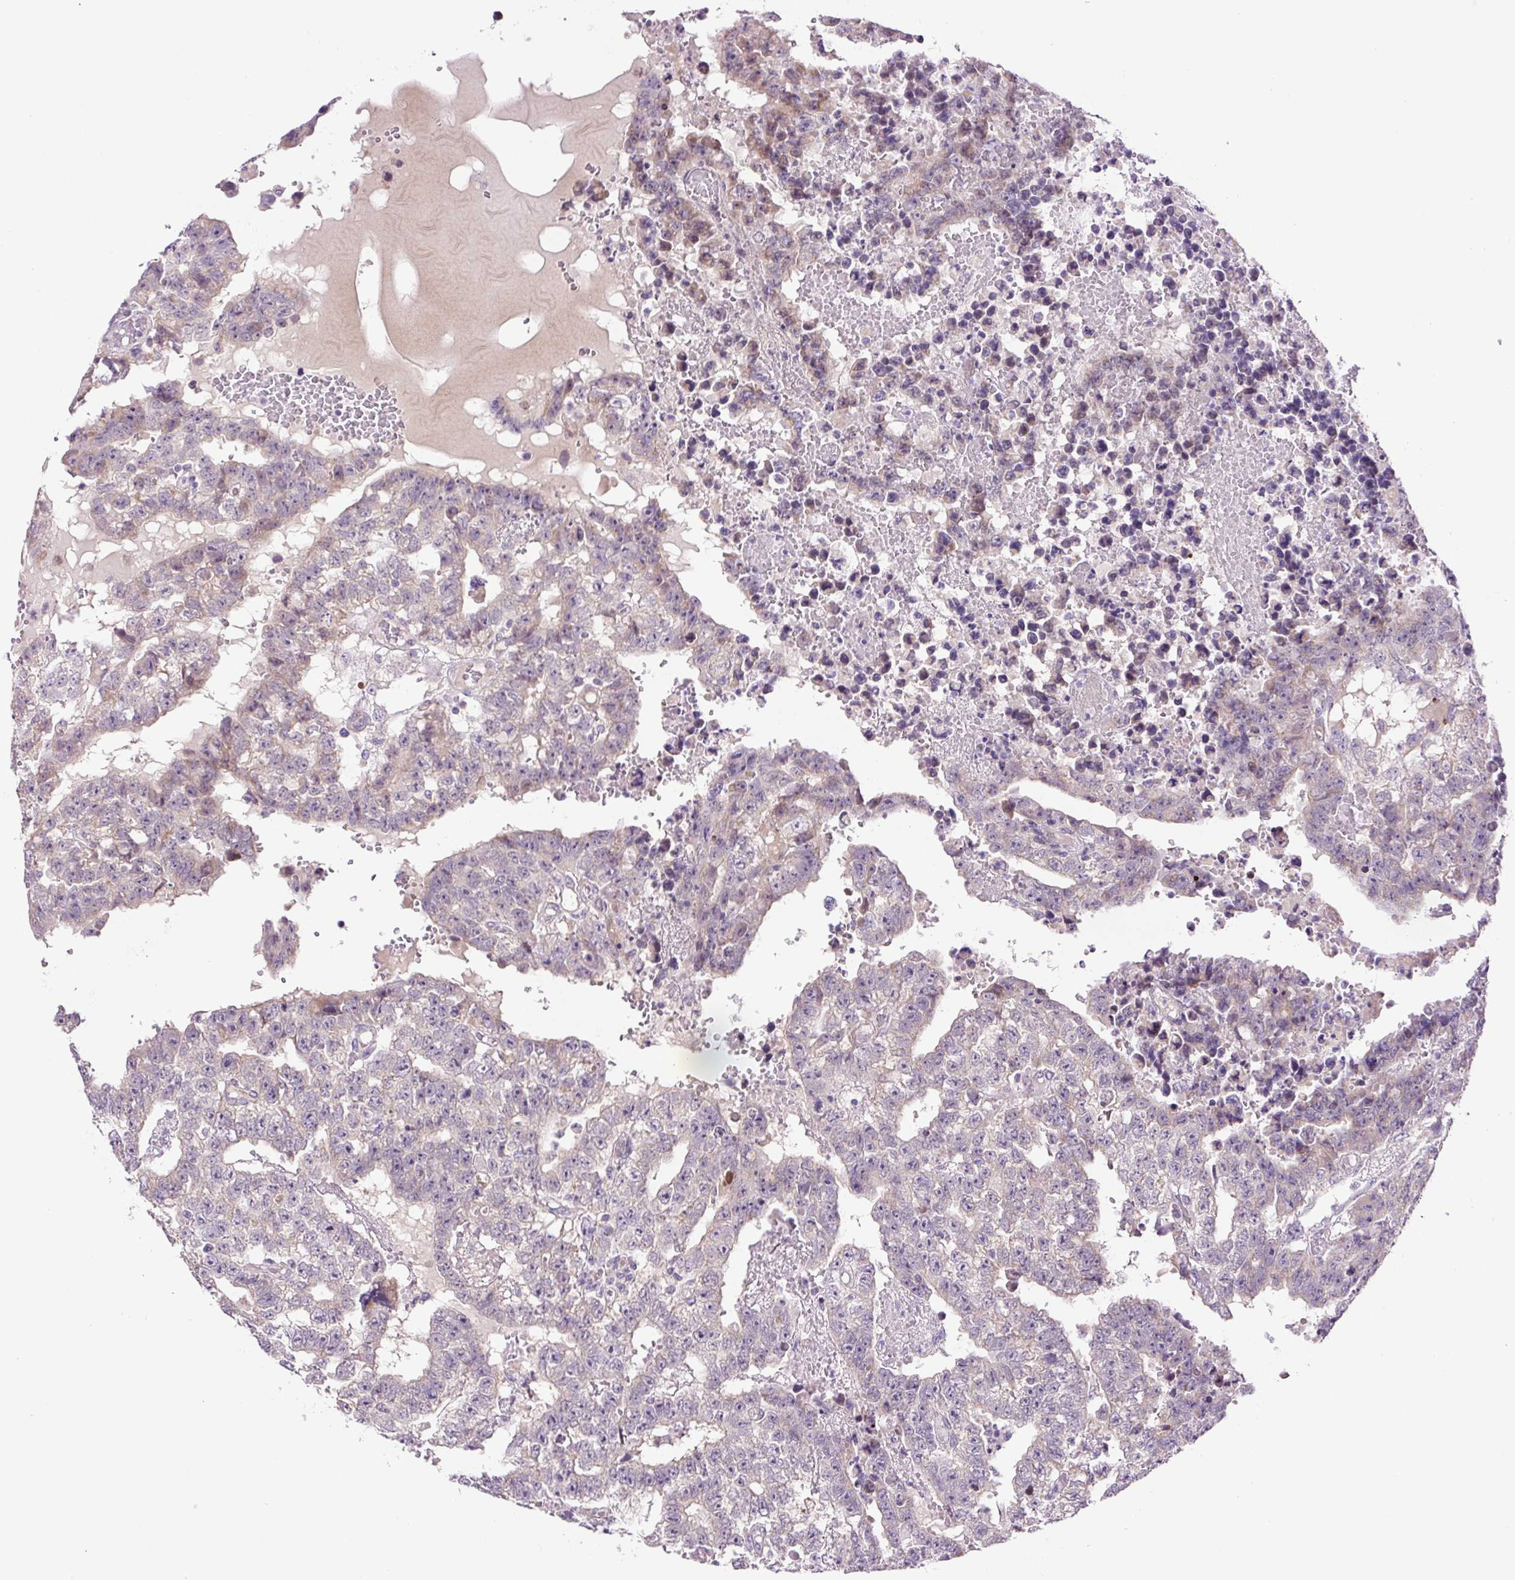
{"staining": {"intensity": "weak", "quantity": "<25%", "location": "cytoplasmic/membranous"}, "tissue": "testis cancer", "cell_type": "Tumor cells", "image_type": "cancer", "snomed": [{"axis": "morphology", "description": "Carcinoma, Embryonal, NOS"}, {"axis": "topography", "description": "Testis"}], "caption": "Histopathology image shows no significant protein staining in tumor cells of testis embryonal carcinoma.", "gene": "OGDHL", "patient": {"sex": "male", "age": 25}}